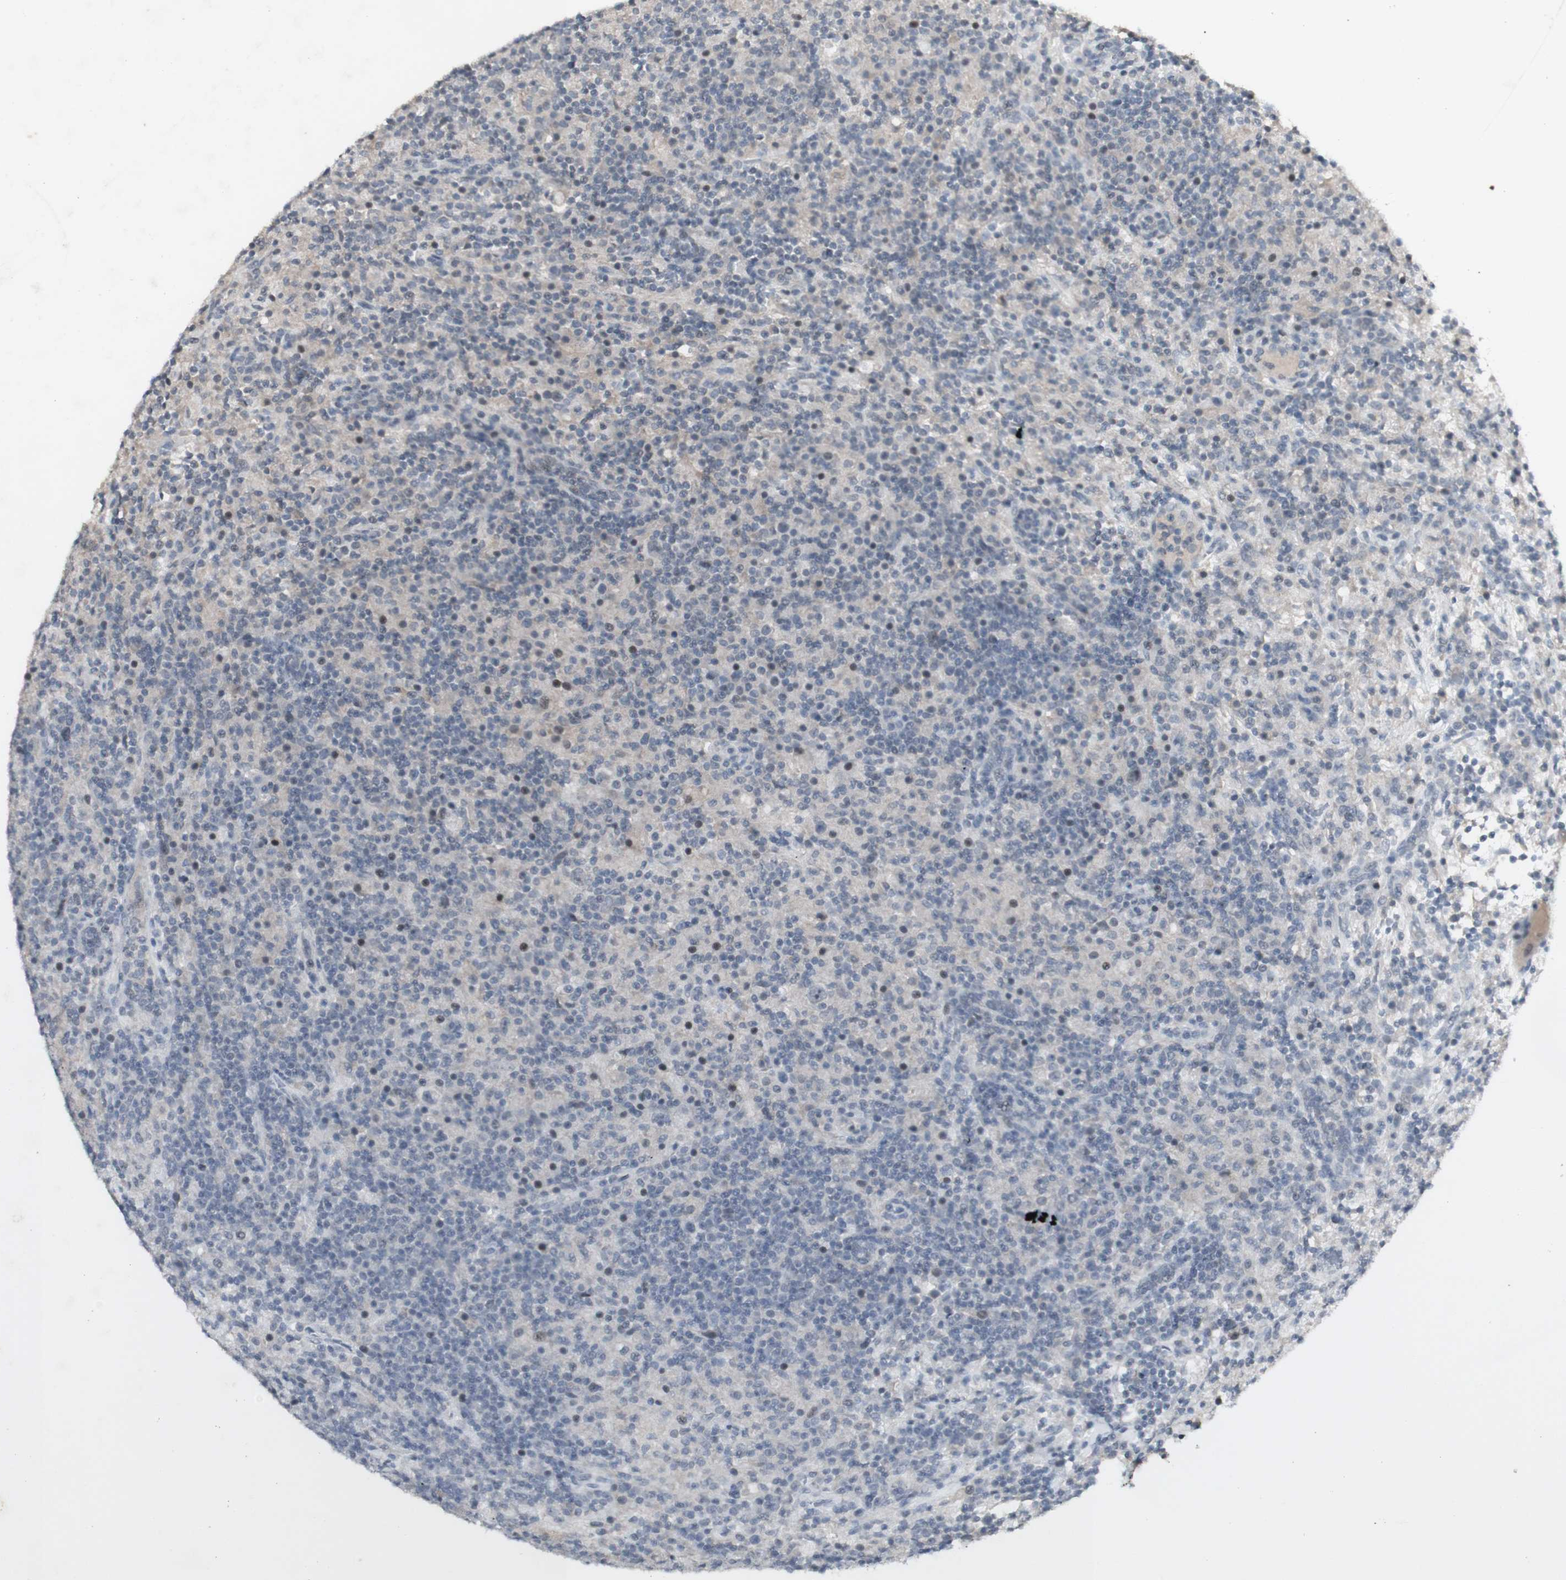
{"staining": {"intensity": "negative", "quantity": "none", "location": "none"}, "tissue": "lymphoma", "cell_type": "Tumor cells", "image_type": "cancer", "snomed": [{"axis": "morphology", "description": "Hodgkin's disease, NOS"}, {"axis": "topography", "description": "Lymph node"}], "caption": "A micrograph of lymphoma stained for a protein demonstrates no brown staining in tumor cells. (Stains: DAB (3,3'-diaminobenzidine) immunohistochemistry (IHC) with hematoxylin counter stain, Microscopy: brightfield microscopy at high magnification).", "gene": "C1orf116", "patient": {"sex": "male", "age": 70}}